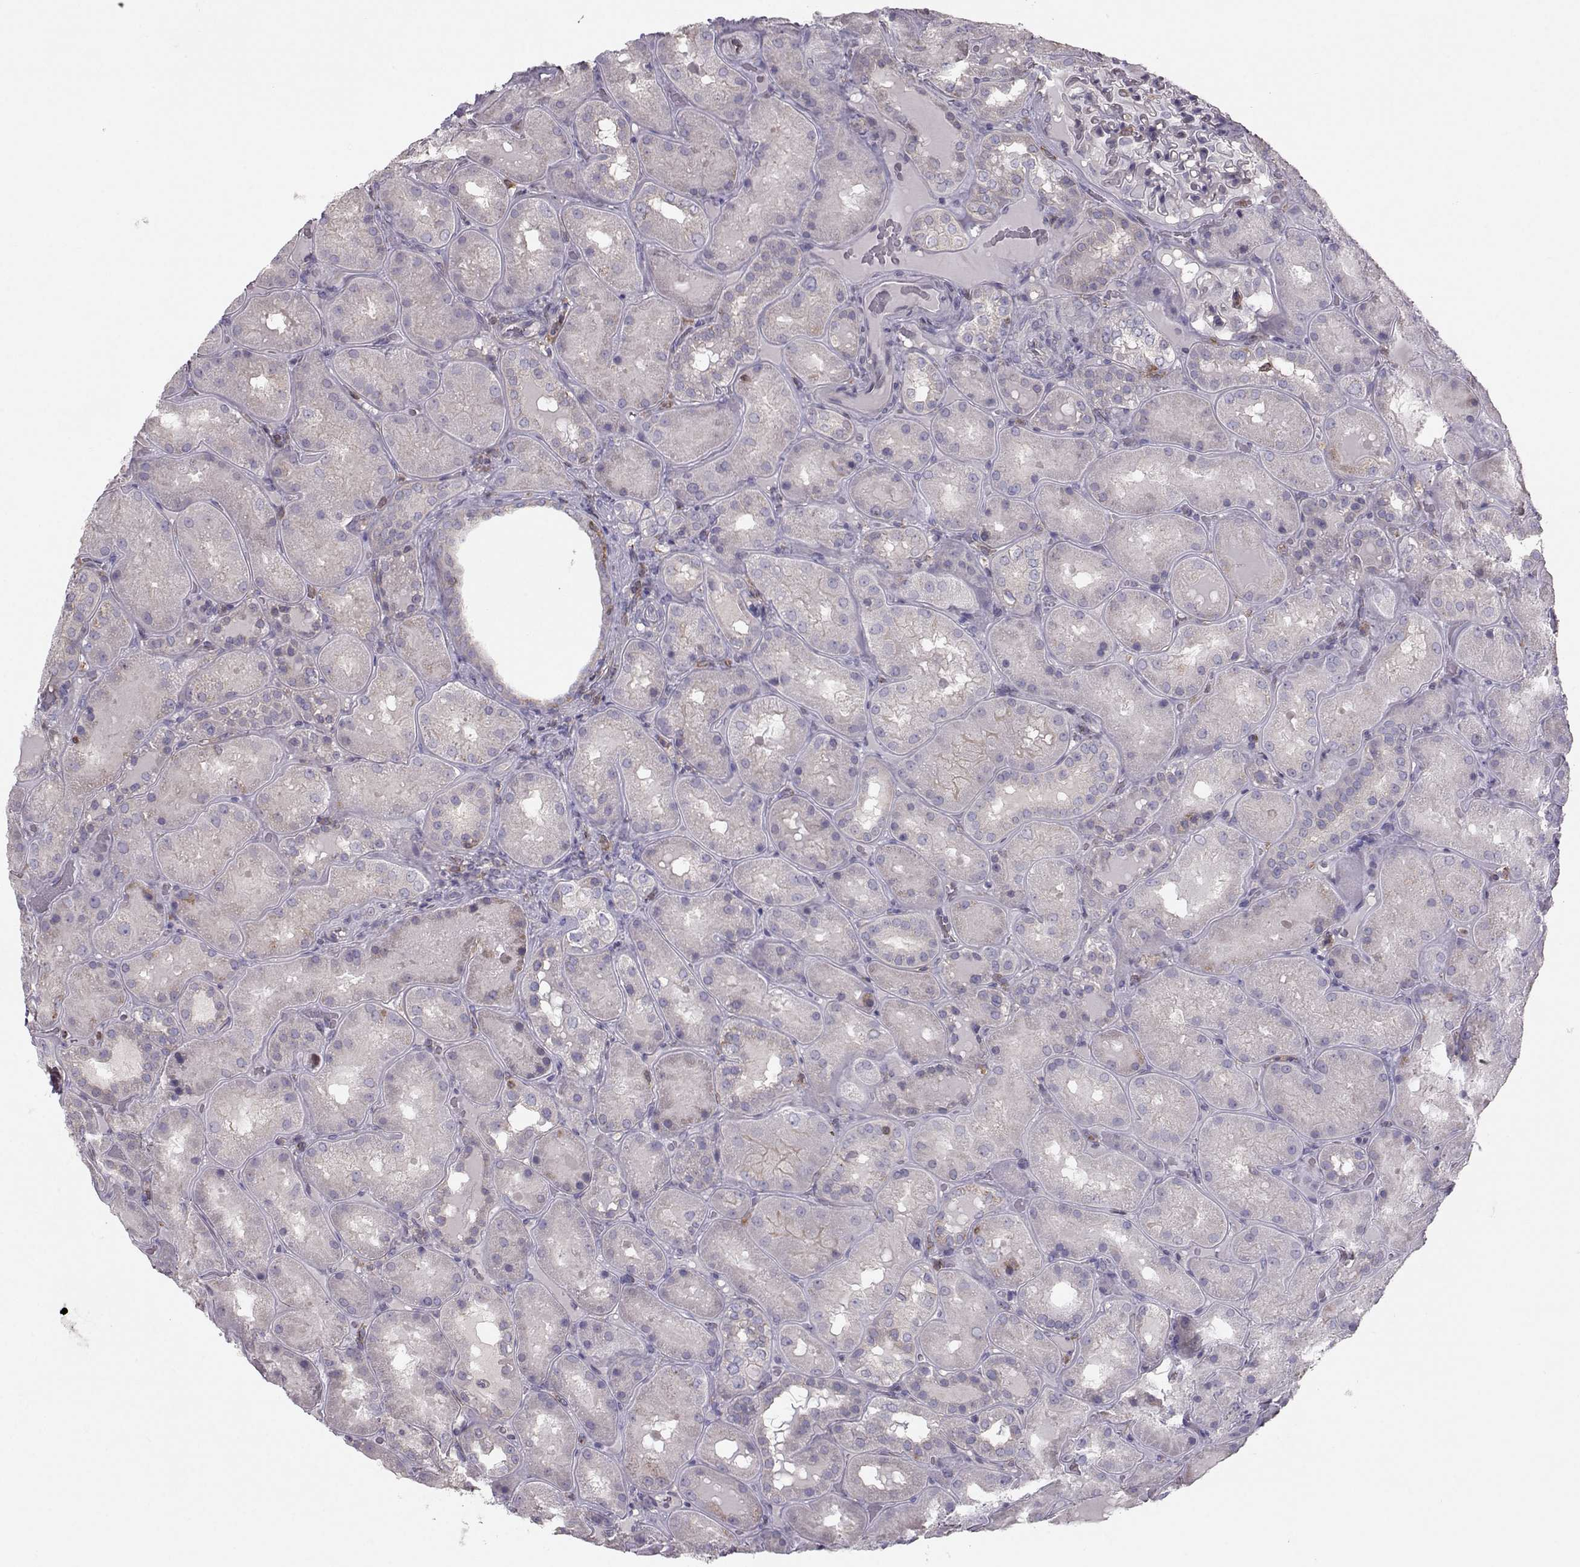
{"staining": {"intensity": "negative", "quantity": "none", "location": "none"}, "tissue": "kidney", "cell_type": "Cells in glomeruli", "image_type": "normal", "snomed": [{"axis": "morphology", "description": "Normal tissue, NOS"}, {"axis": "topography", "description": "Kidney"}], "caption": "Cells in glomeruli are negative for brown protein staining in unremarkable kidney. (Stains: DAB immunohistochemistry with hematoxylin counter stain, Microscopy: brightfield microscopy at high magnification).", "gene": "ZBTB32", "patient": {"sex": "male", "age": 73}}